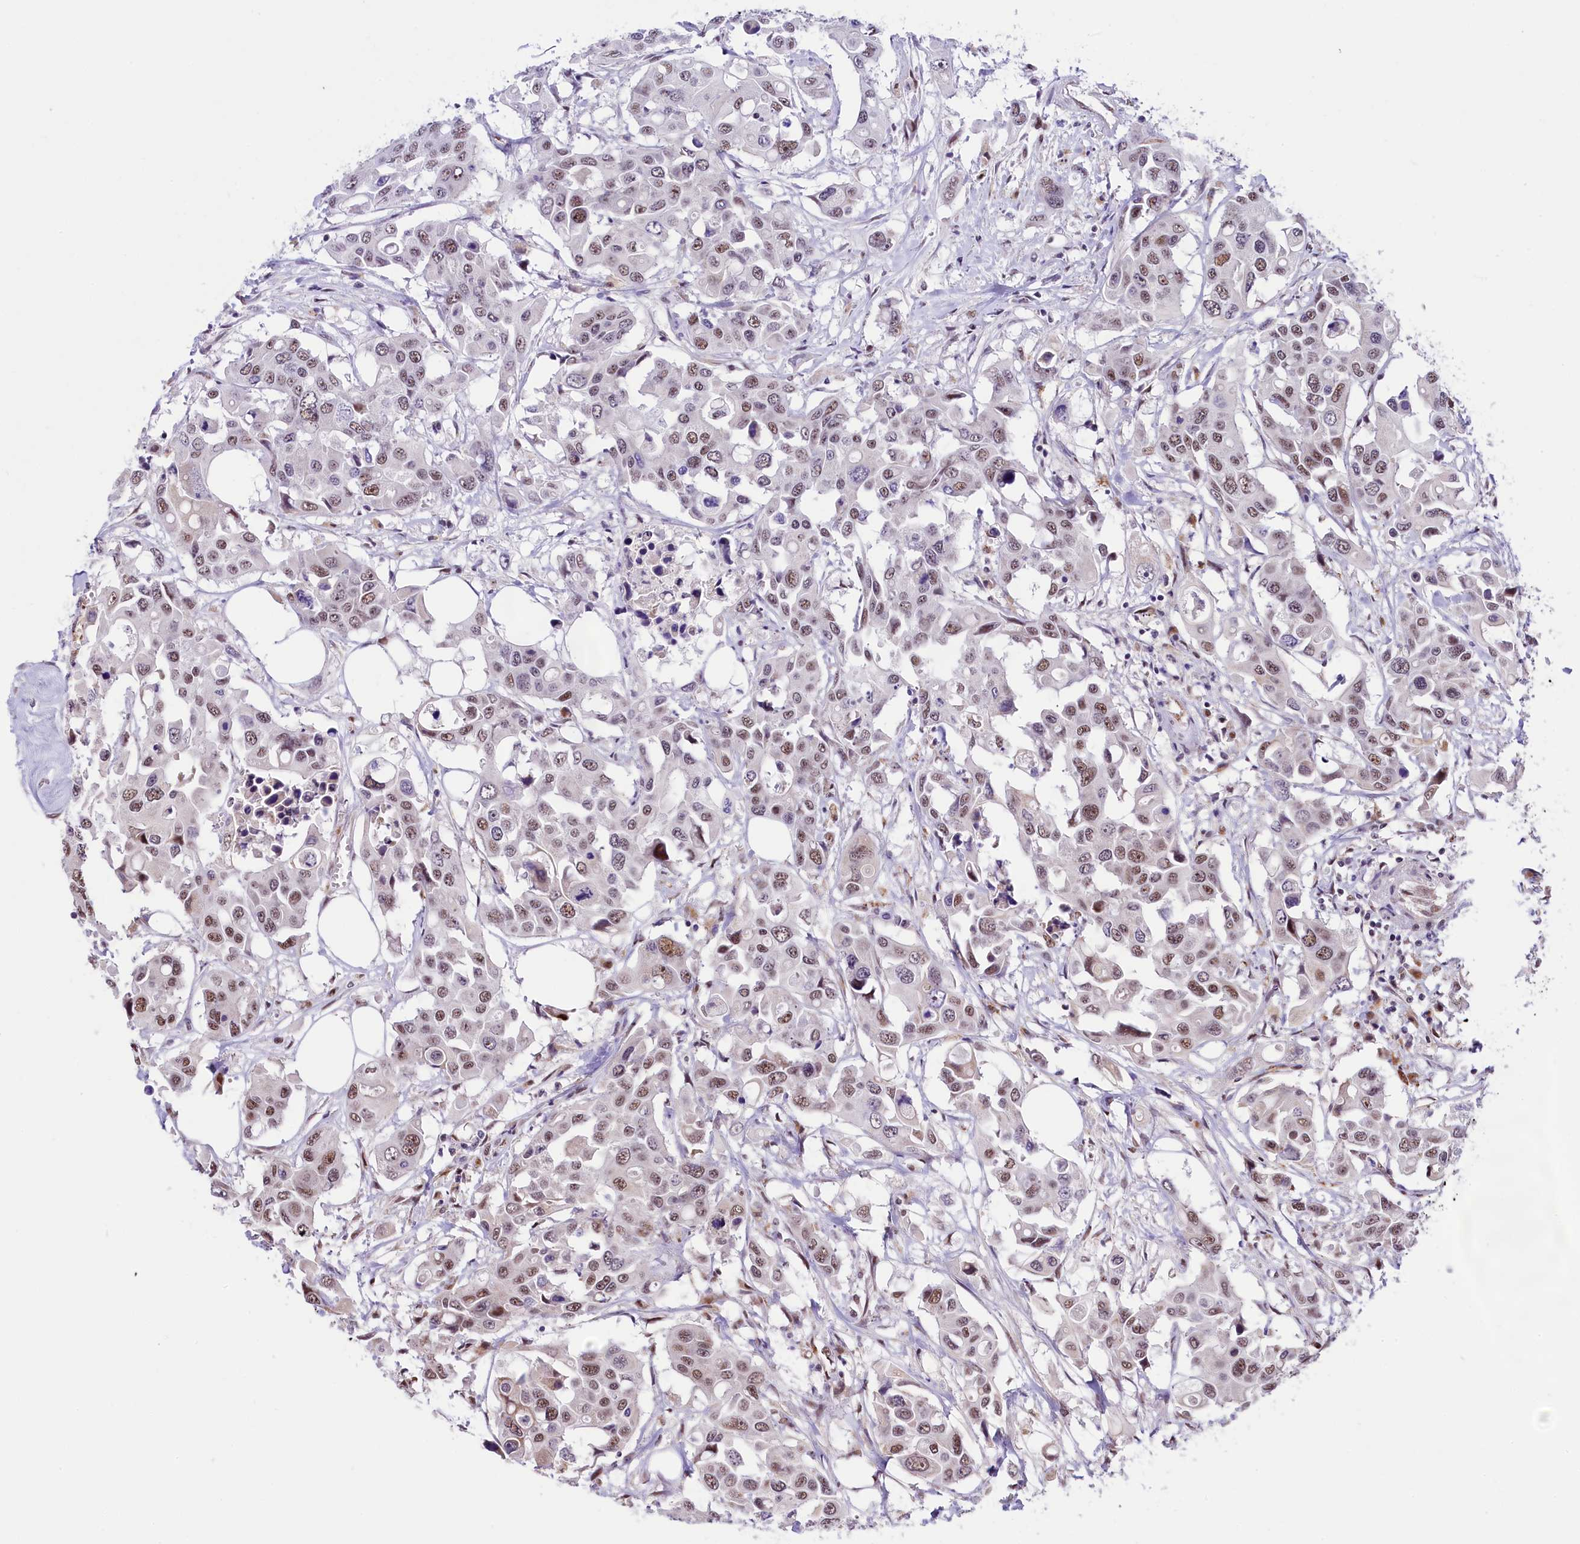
{"staining": {"intensity": "moderate", "quantity": "25%-75%", "location": "nuclear"}, "tissue": "colorectal cancer", "cell_type": "Tumor cells", "image_type": "cancer", "snomed": [{"axis": "morphology", "description": "Adenocarcinoma, NOS"}, {"axis": "topography", "description": "Colon"}], "caption": "The immunohistochemical stain highlights moderate nuclear staining in tumor cells of colorectal cancer tissue. Ihc stains the protein in brown and the nuclei are stained blue.", "gene": "MRPL54", "patient": {"sex": "male", "age": 77}}